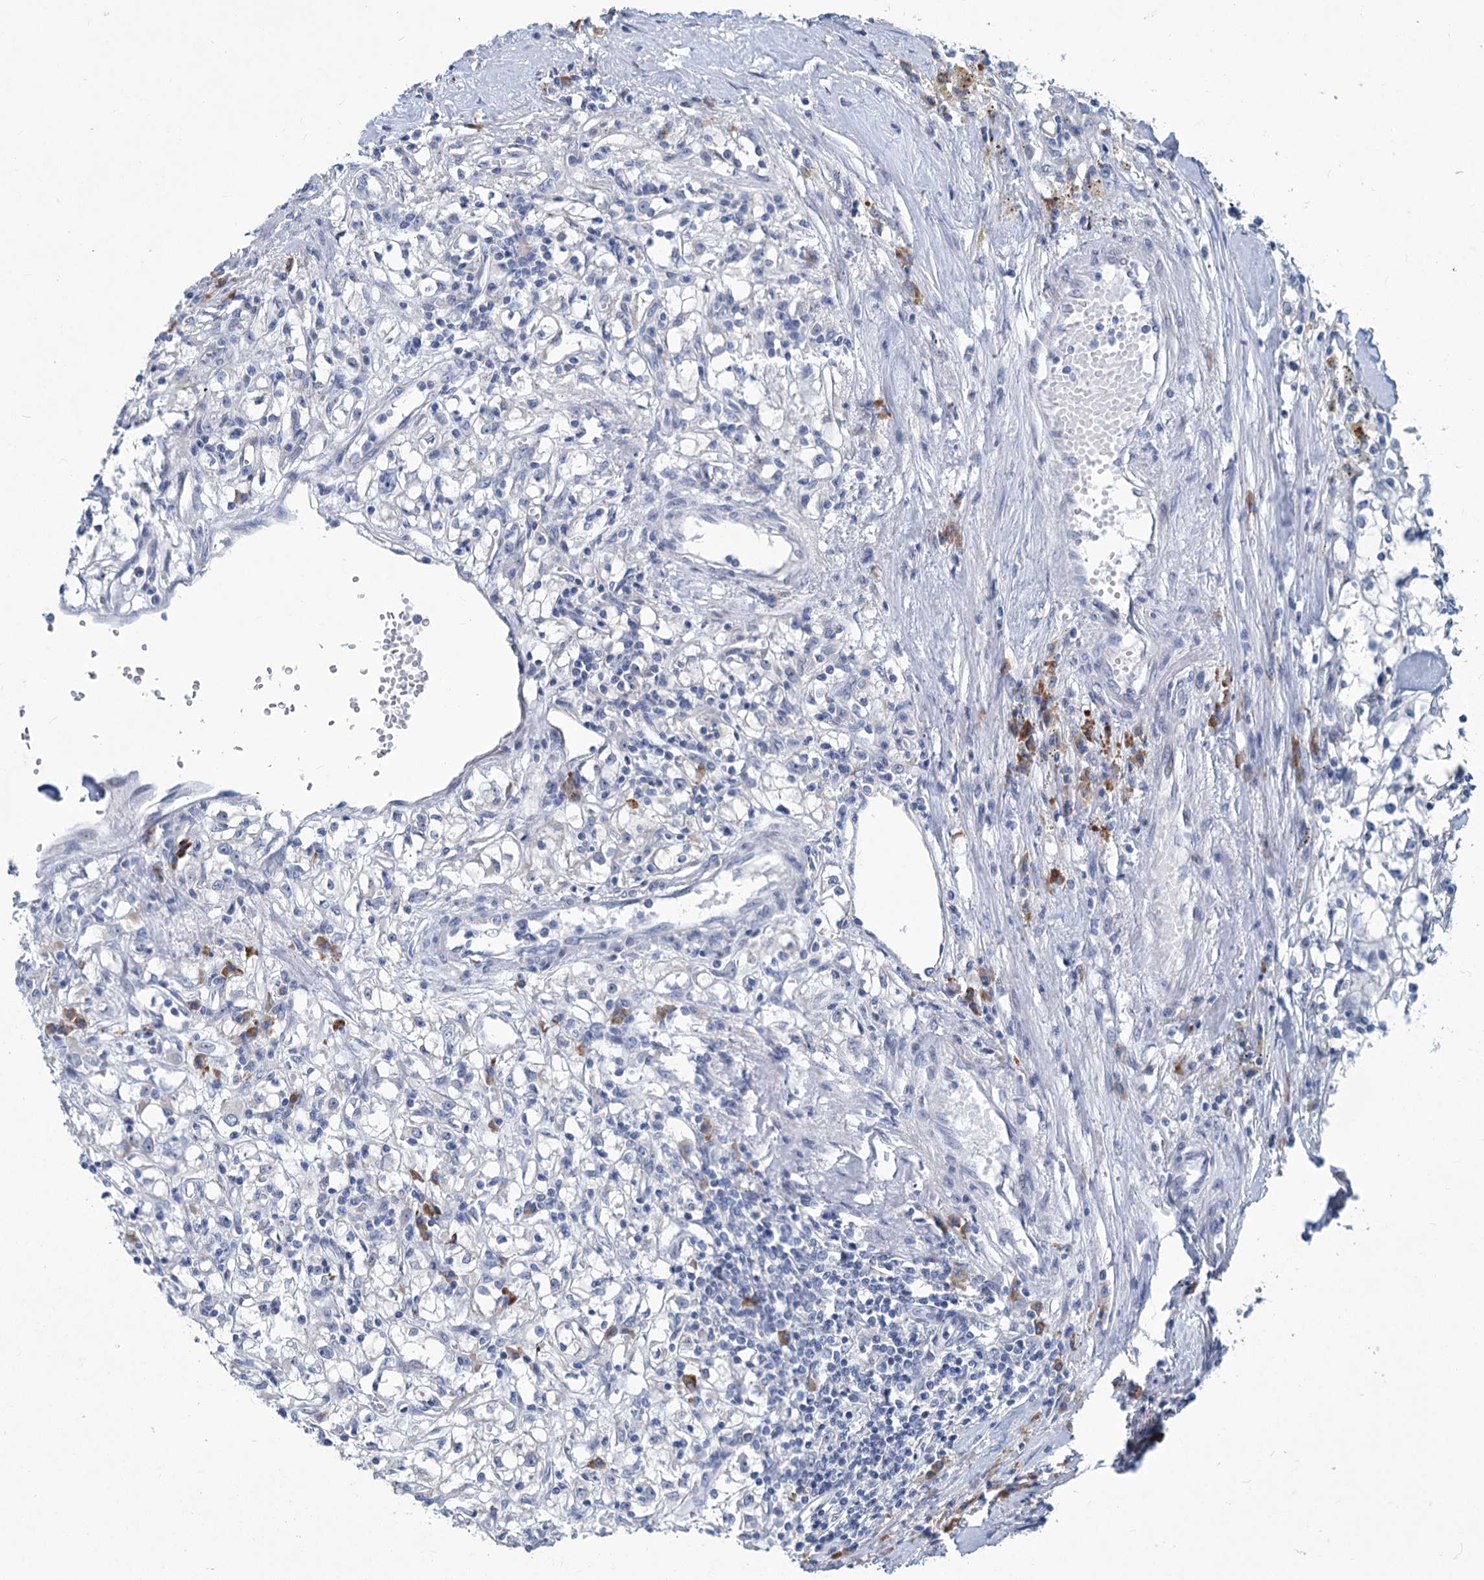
{"staining": {"intensity": "negative", "quantity": "none", "location": "none"}, "tissue": "renal cancer", "cell_type": "Tumor cells", "image_type": "cancer", "snomed": [{"axis": "morphology", "description": "Adenocarcinoma, NOS"}, {"axis": "topography", "description": "Kidney"}], "caption": "An image of renal adenocarcinoma stained for a protein exhibits no brown staining in tumor cells.", "gene": "NEU3", "patient": {"sex": "male", "age": 56}}